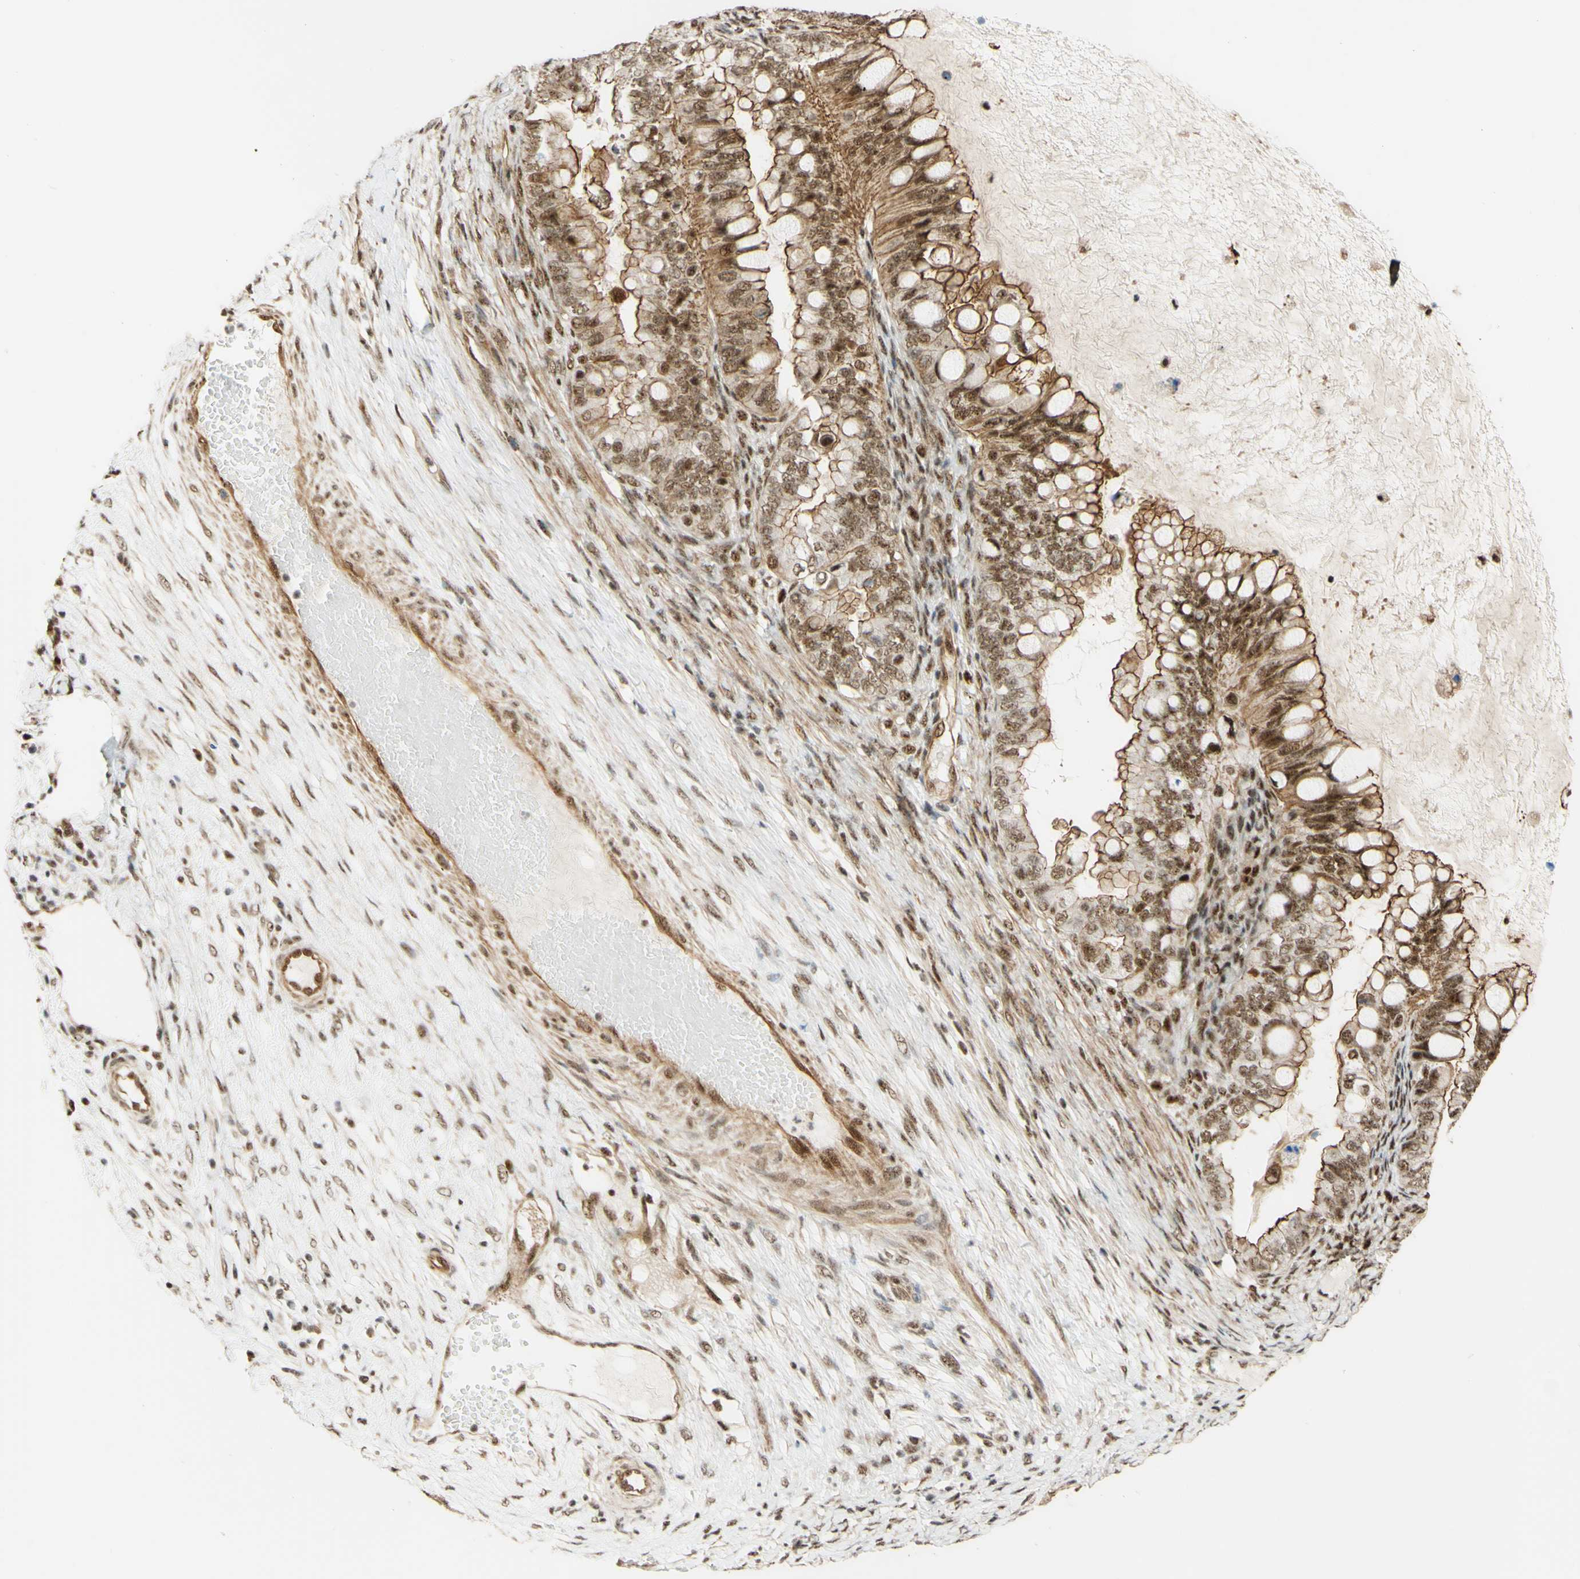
{"staining": {"intensity": "moderate", "quantity": ">75%", "location": "cytoplasmic/membranous,nuclear"}, "tissue": "ovarian cancer", "cell_type": "Tumor cells", "image_type": "cancer", "snomed": [{"axis": "morphology", "description": "Cystadenocarcinoma, mucinous, NOS"}, {"axis": "topography", "description": "Ovary"}], "caption": "About >75% of tumor cells in human ovarian cancer exhibit moderate cytoplasmic/membranous and nuclear protein staining as visualized by brown immunohistochemical staining.", "gene": "SAP18", "patient": {"sex": "female", "age": 80}}